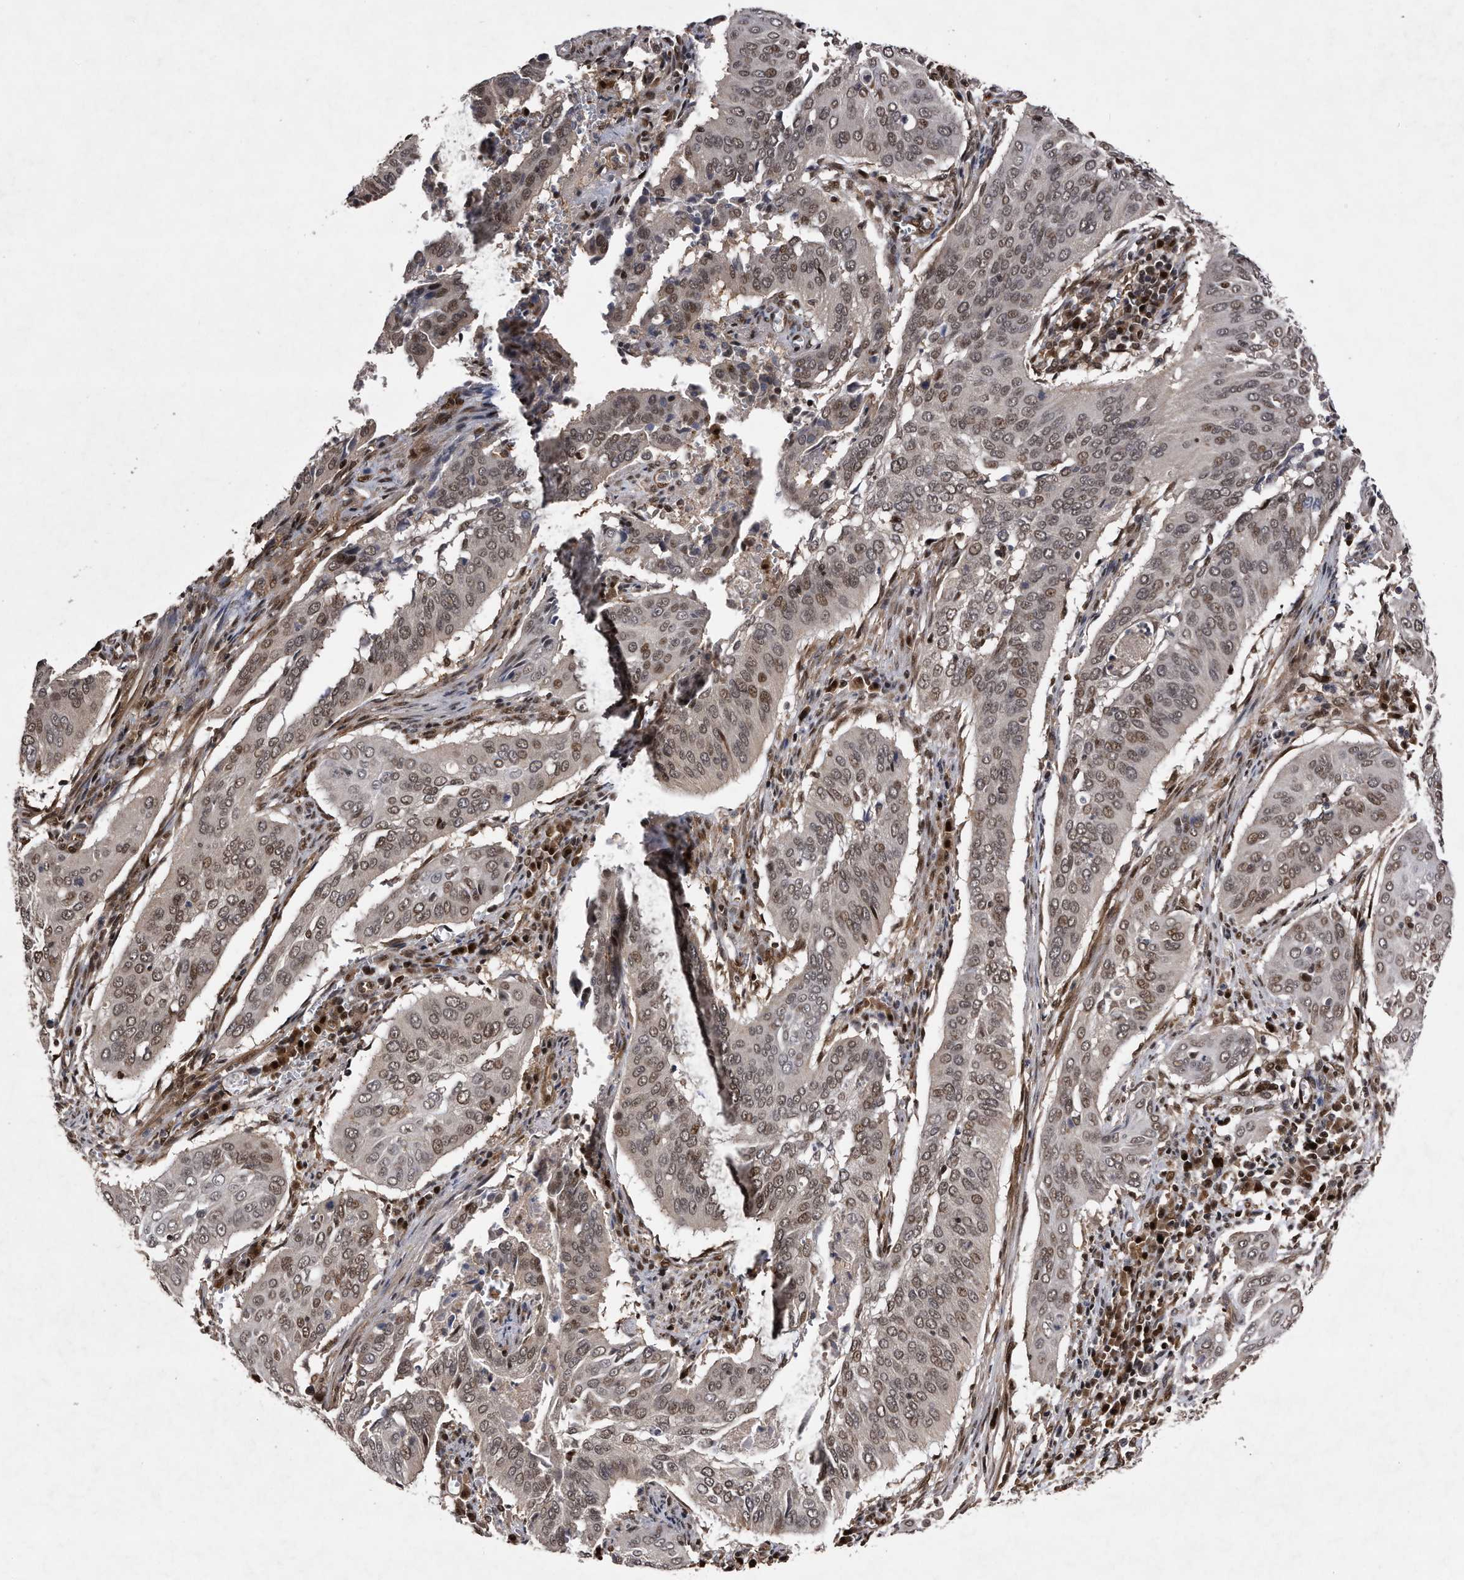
{"staining": {"intensity": "moderate", "quantity": ">75%", "location": "nuclear"}, "tissue": "cervical cancer", "cell_type": "Tumor cells", "image_type": "cancer", "snomed": [{"axis": "morphology", "description": "Squamous cell carcinoma, NOS"}, {"axis": "topography", "description": "Cervix"}], "caption": "Cervical squamous cell carcinoma tissue shows moderate nuclear expression in approximately >75% of tumor cells, visualized by immunohistochemistry. The protein of interest is shown in brown color, while the nuclei are stained blue.", "gene": "RAD23B", "patient": {"sex": "female", "age": 39}}